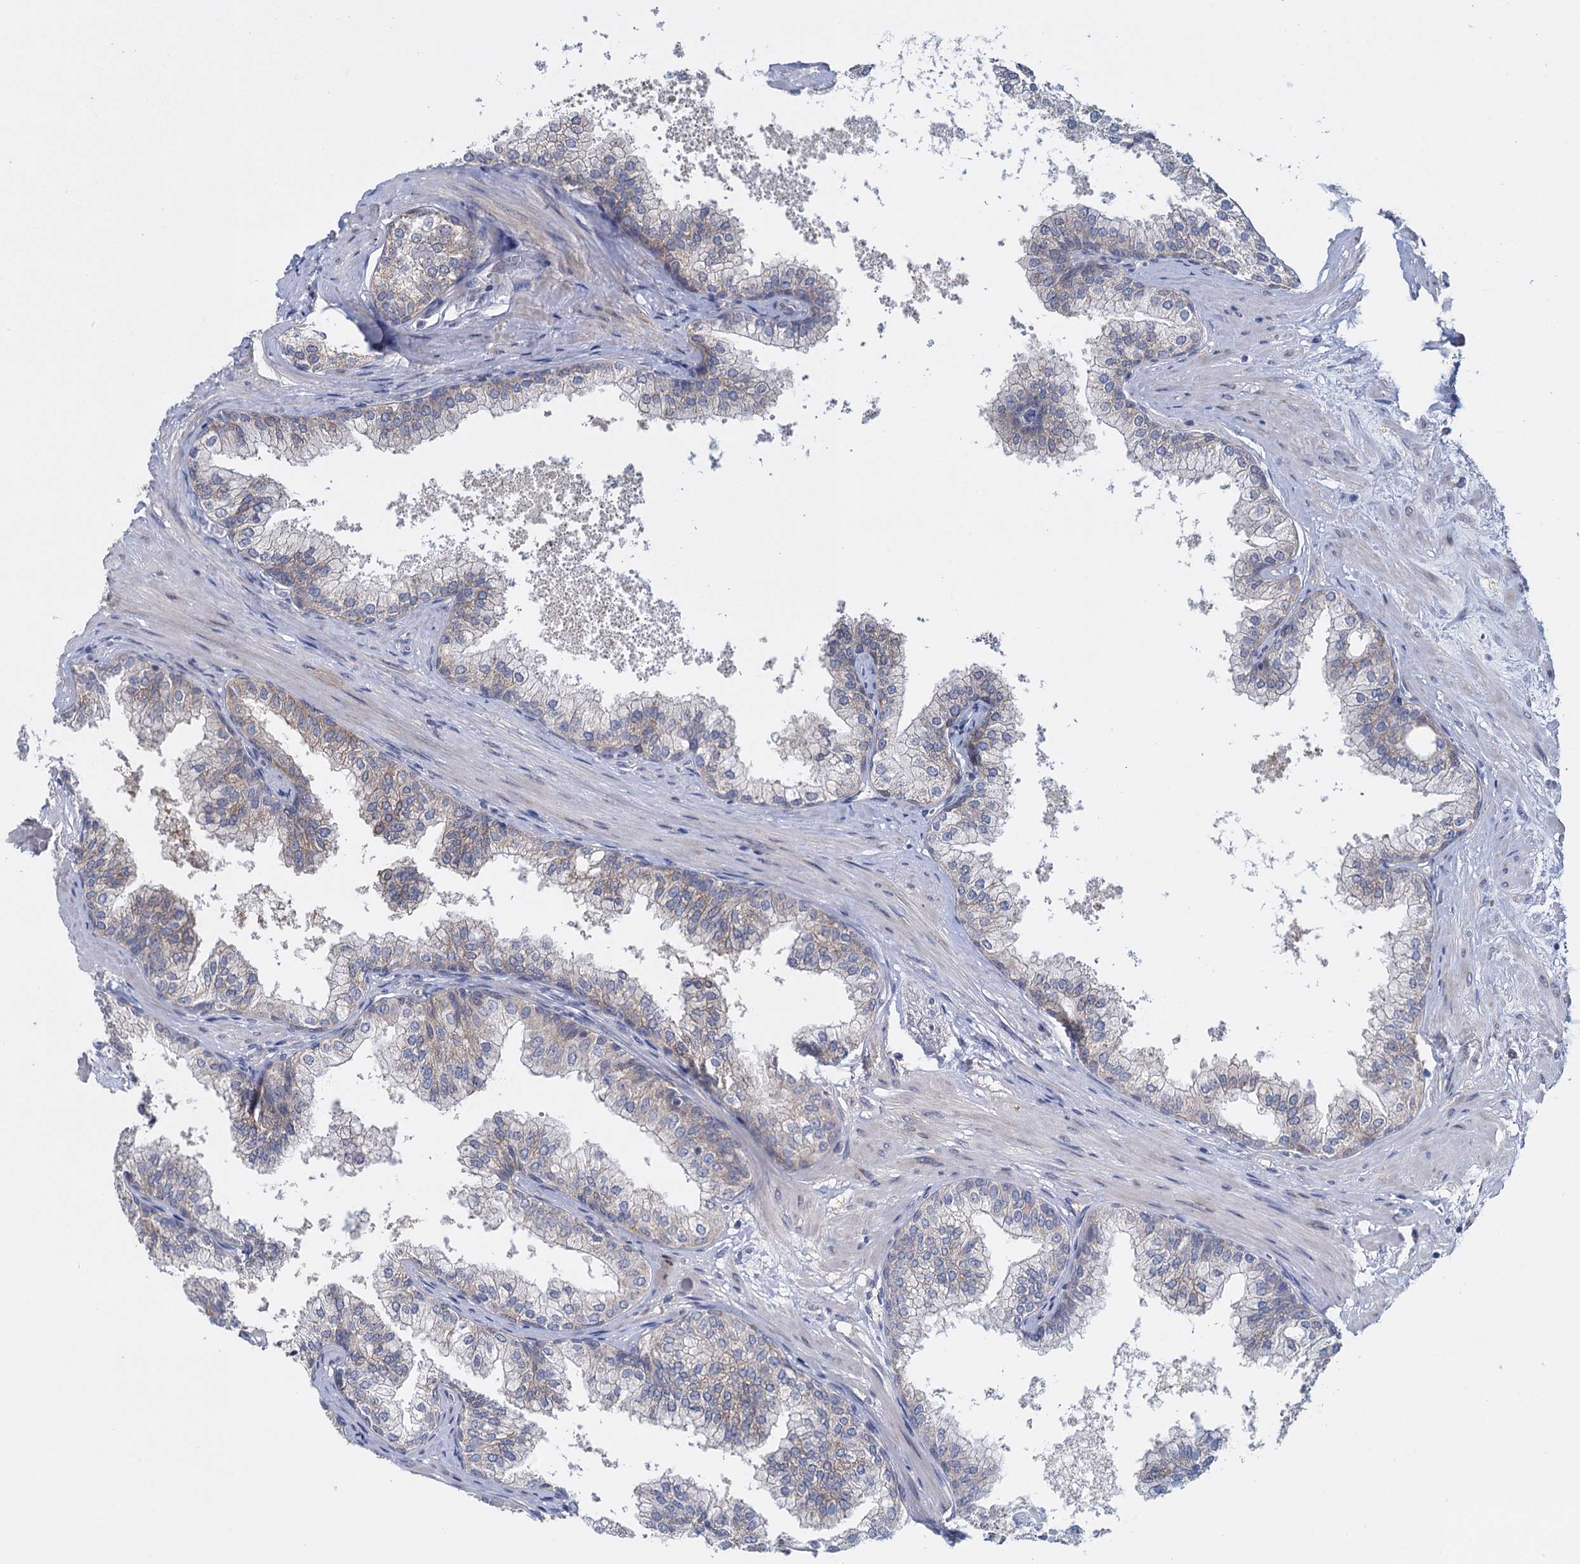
{"staining": {"intensity": "weak", "quantity": "<25%", "location": "cytoplasmic/membranous"}, "tissue": "prostate", "cell_type": "Glandular cells", "image_type": "normal", "snomed": [{"axis": "morphology", "description": "Normal tissue, NOS"}, {"axis": "topography", "description": "Prostate"}], "caption": "Immunohistochemistry micrograph of benign human prostate stained for a protein (brown), which exhibits no positivity in glandular cells.", "gene": "GSTM2", "patient": {"sex": "male", "age": 60}}